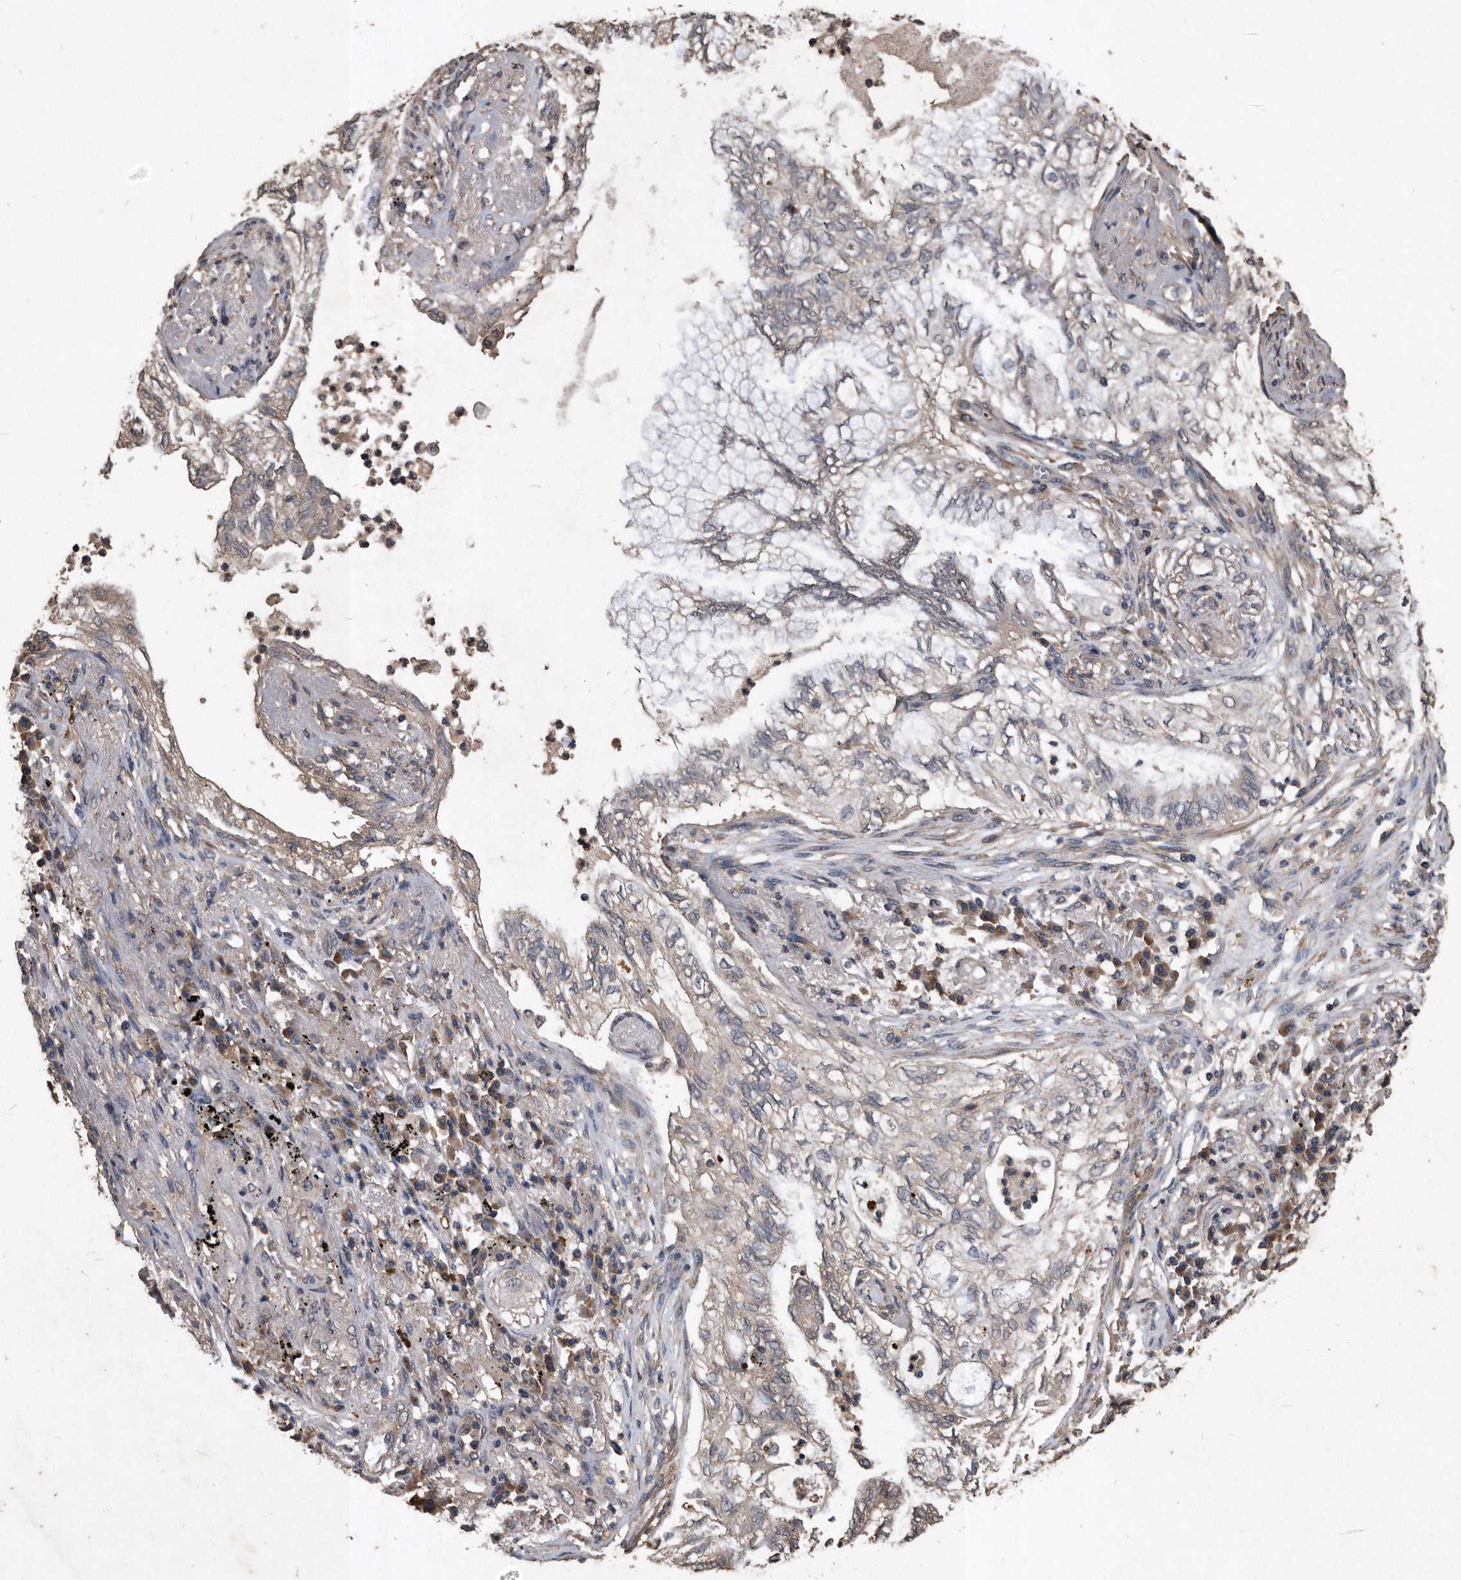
{"staining": {"intensity": "negative", "quantity": "none", "location": "none"}, "tissue": "lung cancer", "cell_type": "Tumor cells", "image_type": "cancer", "snomed": [{"axis": "morphology", "description": "Normal tissue, NOS"}, {"axis": "morphology", "description": "Adenocarcinoma, NOS"}, {"axis": "topography", "description": "Bronchus"}, {"axis": "topography", "description": "Lung"}], "caption": "The histopathology image demonstrates no staining of tumor cells in lung cancer (adenocarcinoma).", "gene": "NRBP1", "patient": {"sex": "female", "age": 70}}